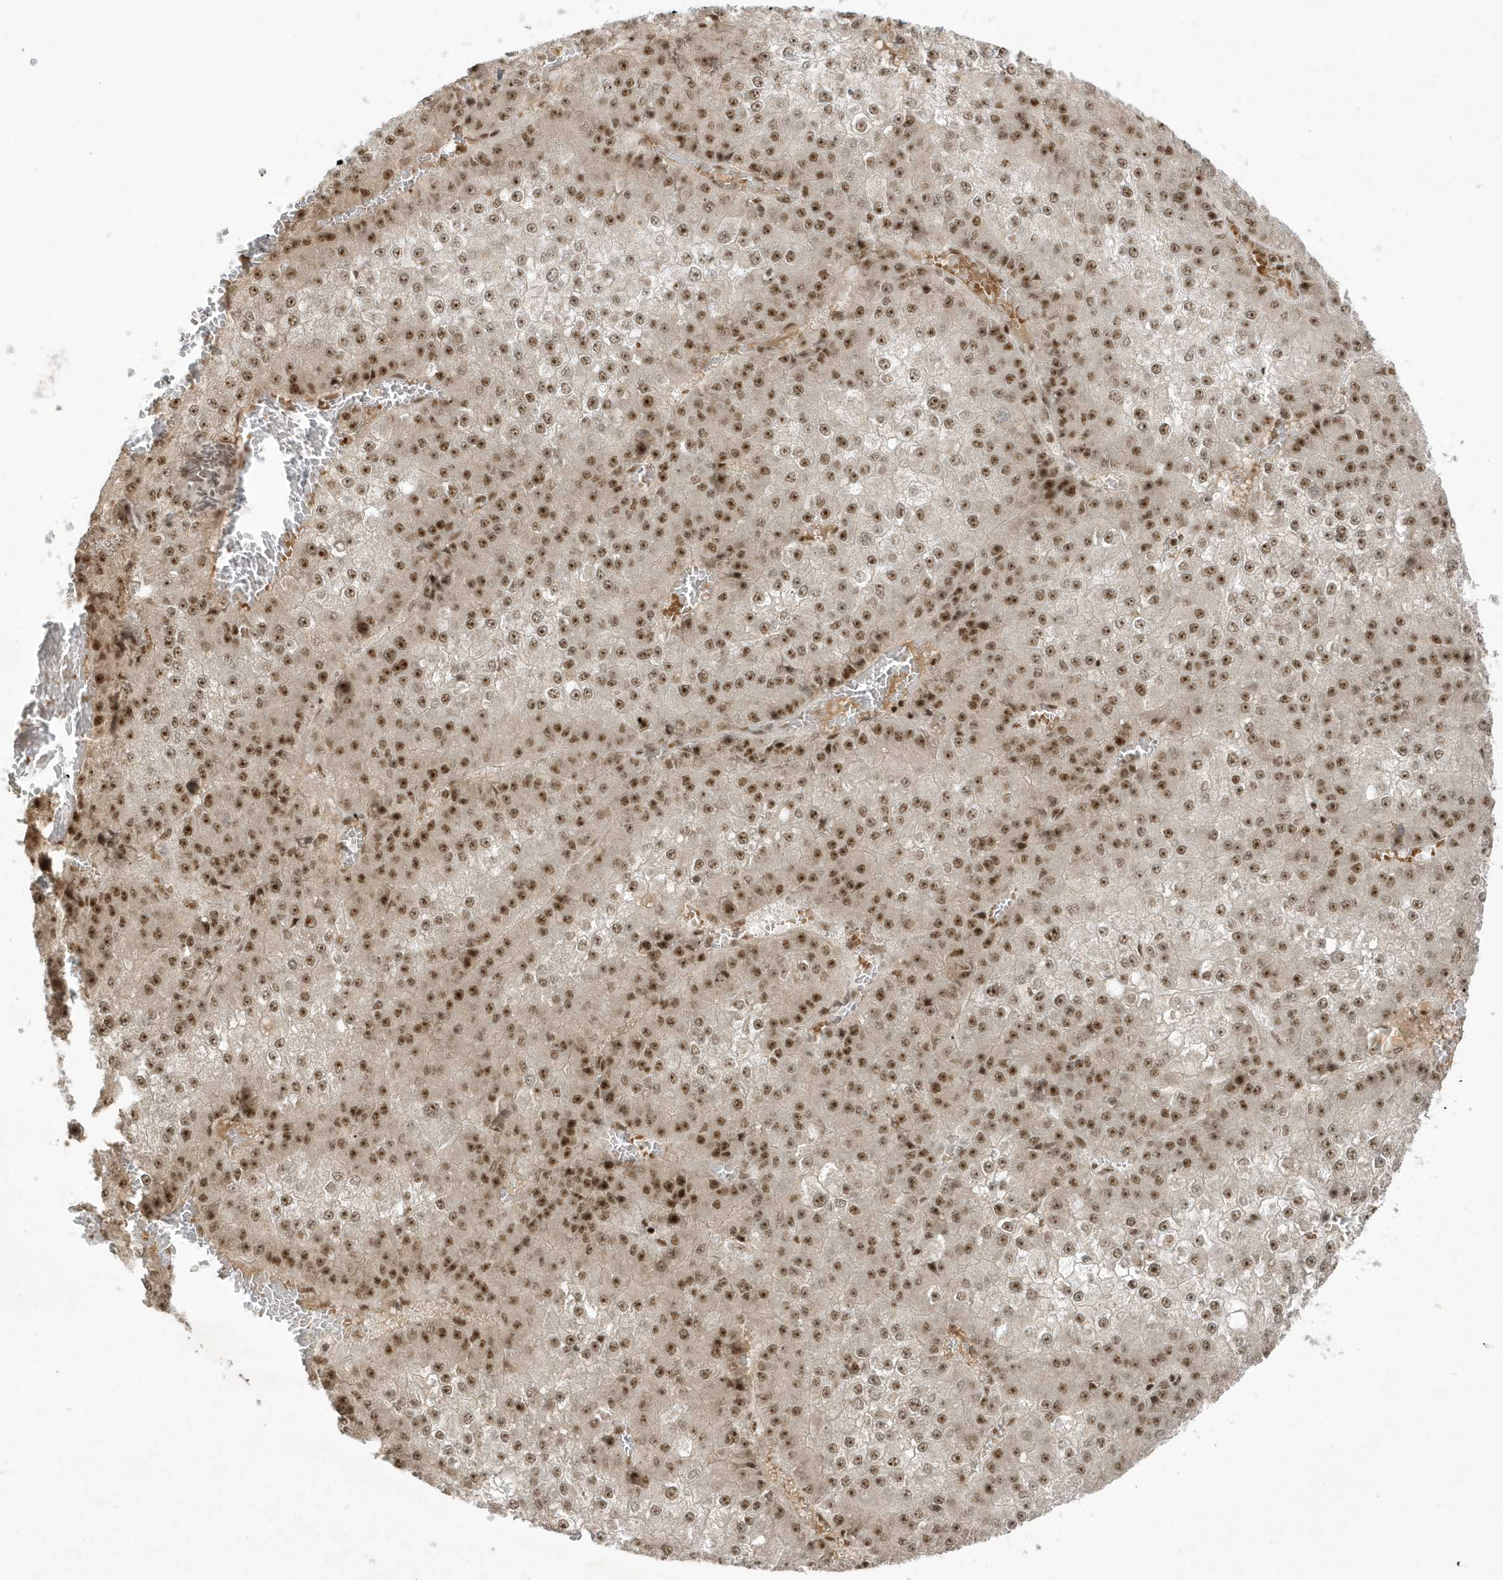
{"staining": {"intensity": "strong", "quantity": "25%-75%", "location": "nuclear"}, "tissue": "liver cancer", "cell_type": "Tumor cells", "image_type": "cancer", "snomed": [{"axis": "morphology", "description": "Carcinoma, Hepatocellular, NOS"}, {"axis": "topography", "description": "Liver"}], "caption": "Liver cancer stained with a protein marker displays strong staining in tumor cells.", "gene": "PPIL2", "patient": {"sex": "female", "age": 73}}